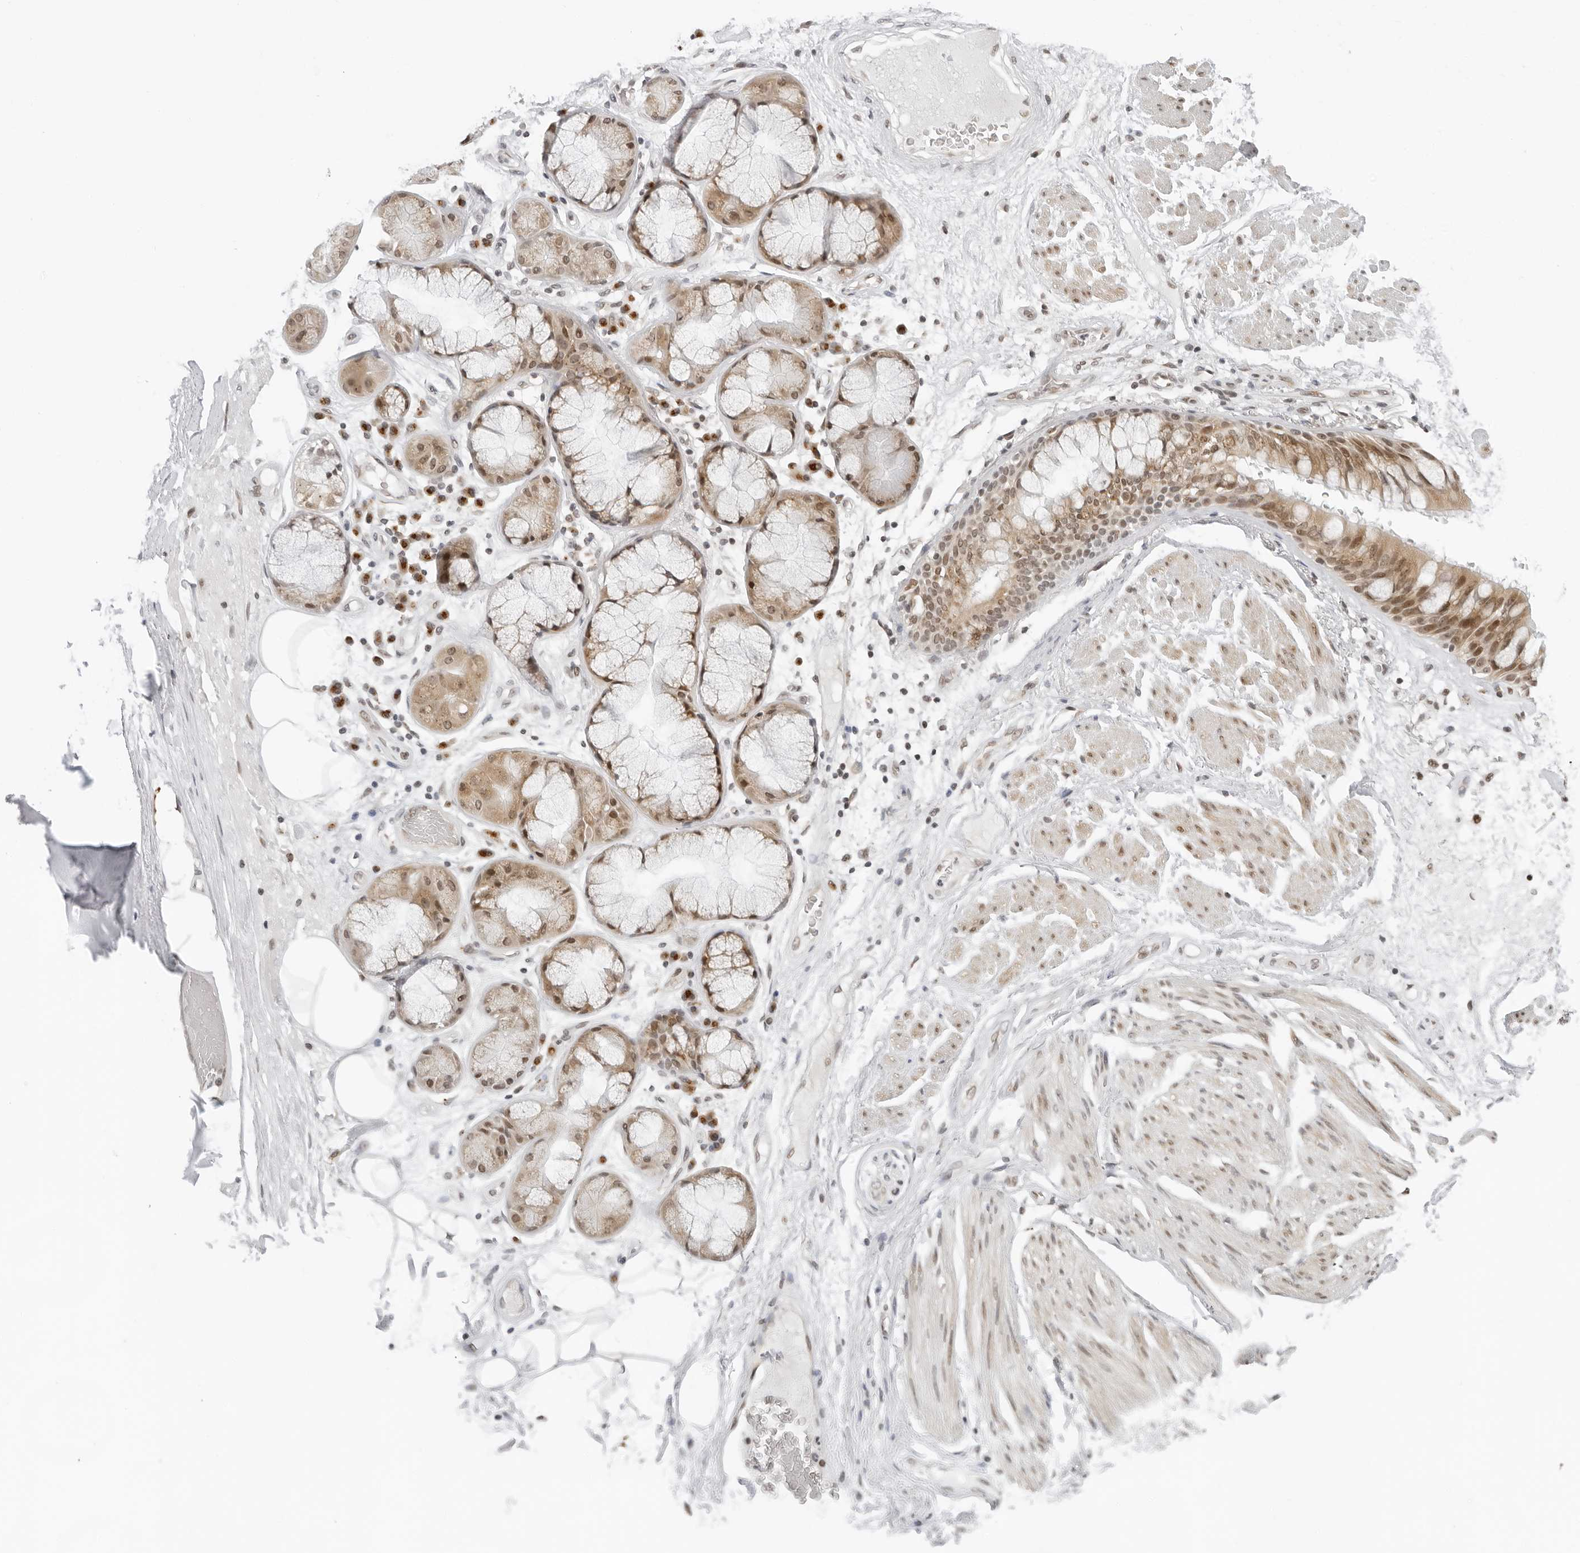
{"staining": {"intensity": "negative", "quantity": "none", "location": "none"}, "tissue": "adipose tissue", "cell_type": "Adipocytes", "image_type": "normal", "snomed": [{"axis": "morphology", "description": "Normal tissue, NOS"}, {"axis": "topography", "description": "Bronchus"}], "caption": "Immunohistochemical staining of unremarkable adipose tissue demonstrates no significant staining in adipocytes.", "gene": "TOX4", "patient": {"sex": "male", "age": 66}}